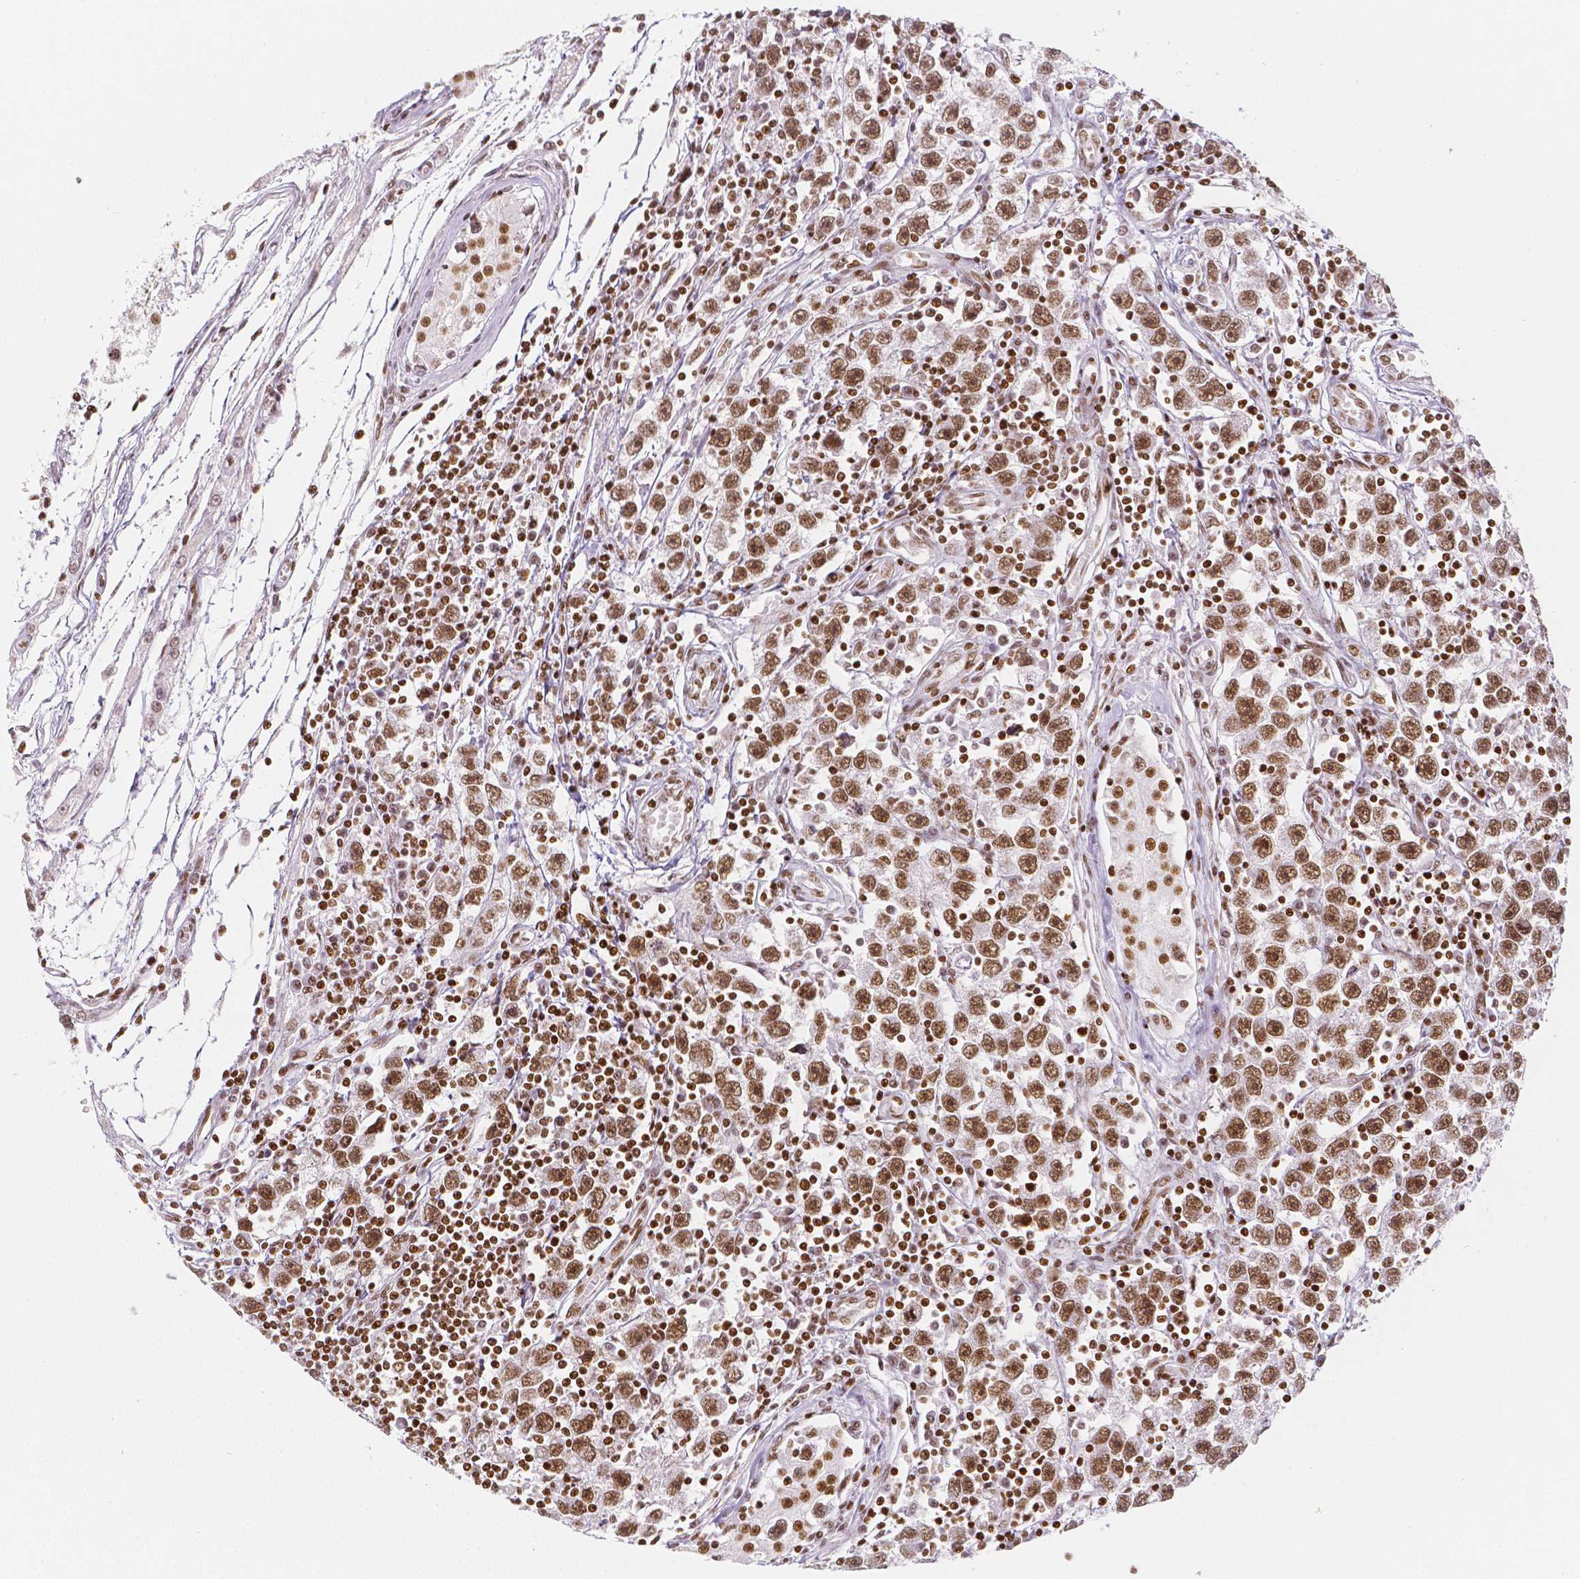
{"staining": {"intensity": "strong", "quantity": ">75%", "location": "nuclear"}, "tissue": "testis cancer", "cell_type": "Tumor cells", "image_type": "cancer", "snomed": [{"axis": "morphology", "description": "Seminoma, NOS"}, {"axis": "topography", "description": "Testis"}], "caption": "This photomicrograph displays immunohistochemistry (IHC) staining of human seminoma (testis), with high strong nuclear positivity in approximately >75% of tumor cells.", "gene": "HDAC1", "patient": {"sex": "male", "age": 30}}